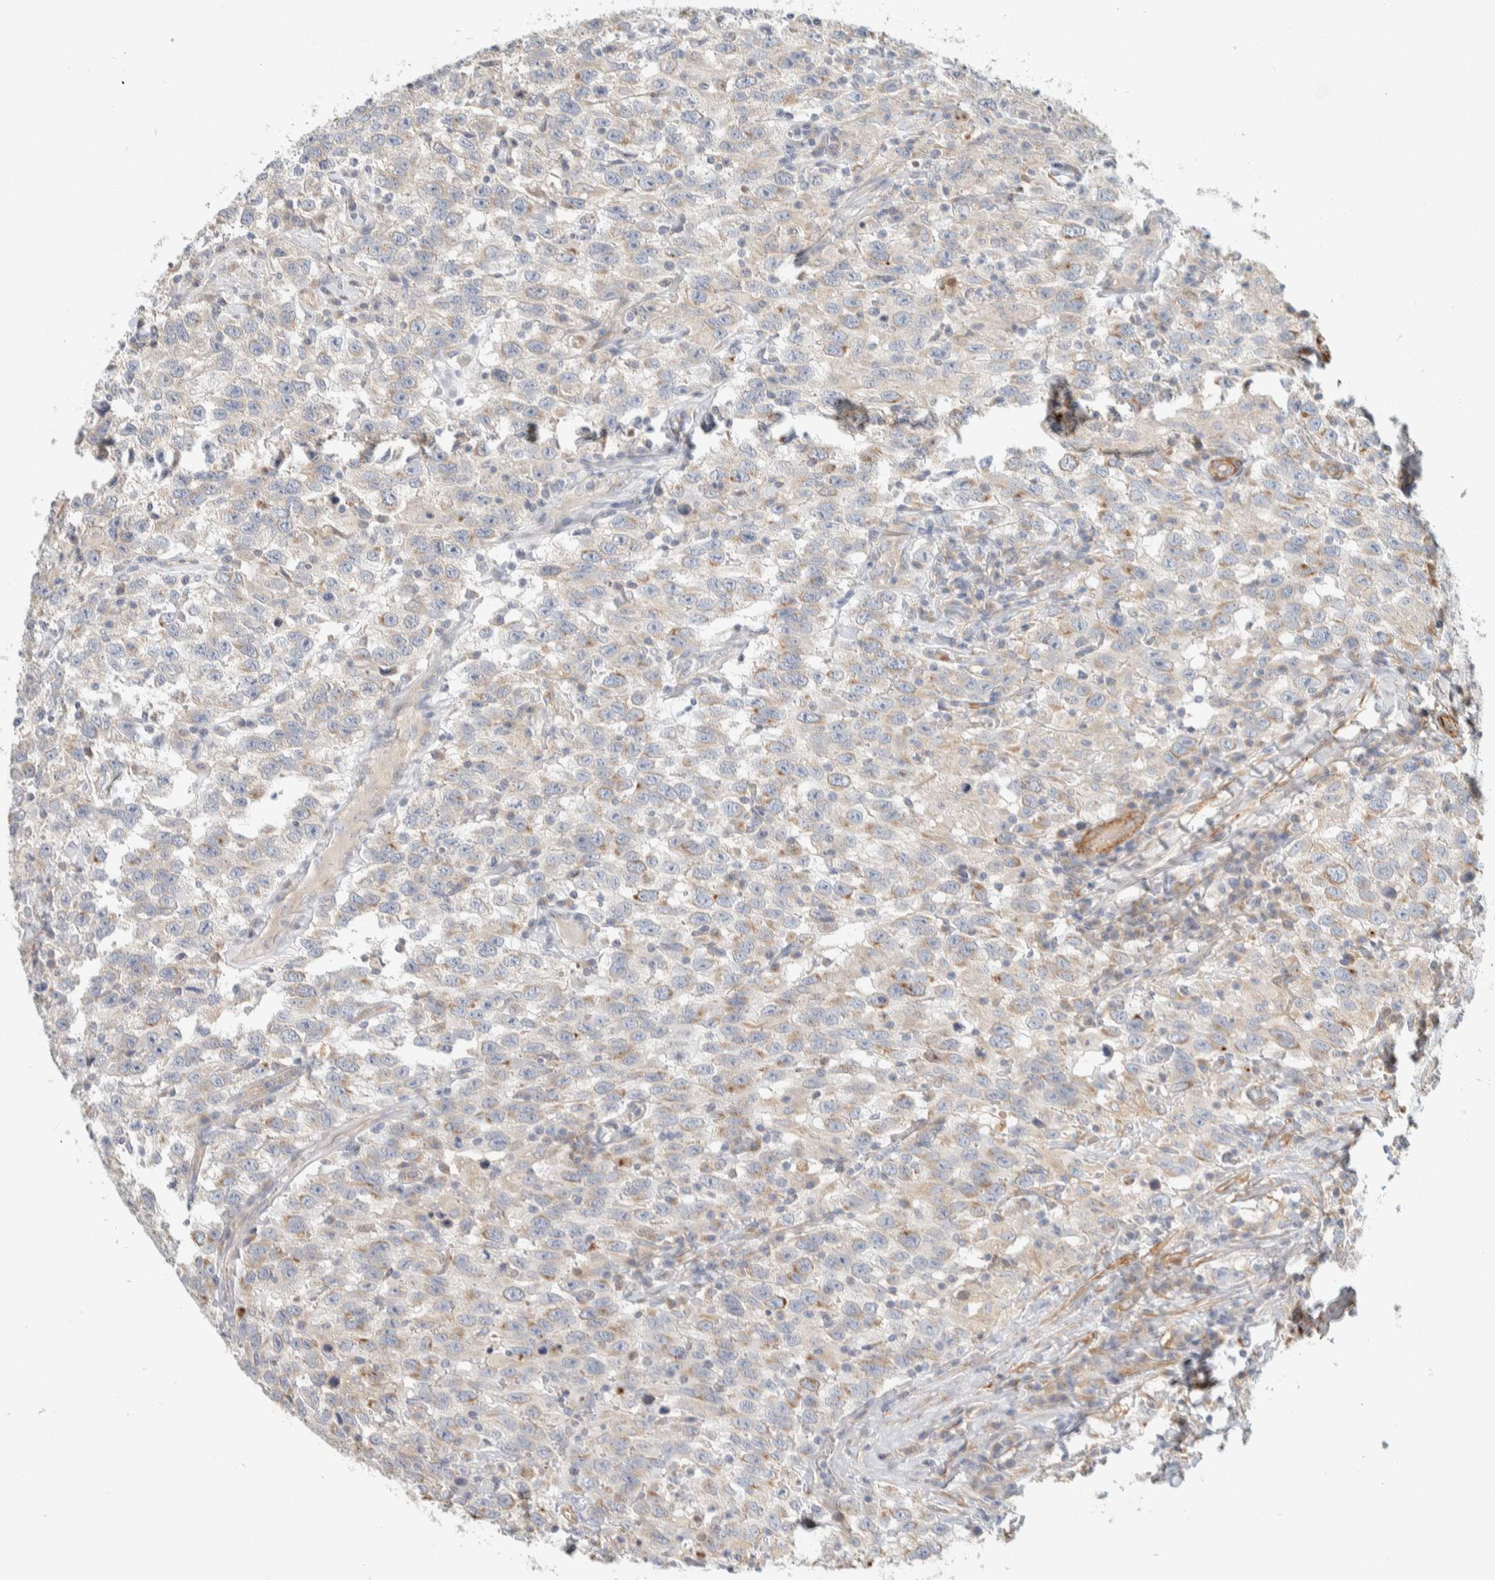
{"staining": {"intensity": "weak", "quantity": "25%-75%", "location": "cytoplasmic/membranous"}, "tissue": "testis cancer", "cell_type": "Tumor cells", "image_type": "cancer", "snomed": [{"axis": "morphology", "description": "Seminoma, NOS"}, {"axis": "topography", "description": "Testis"}], "caption": "Immunohistochemistry micrograph of neoplastic tissue: human testis cancer (seminoma) stained using immunohistochemistry displays low levels of weak protein expression localized specifically in the cytoplasmic/membranous of tumor cells, appearing as a cytoplasmic/membranous brown color.", "gene": "CDR2", "patient": {"sex": "male", "age": 41}}